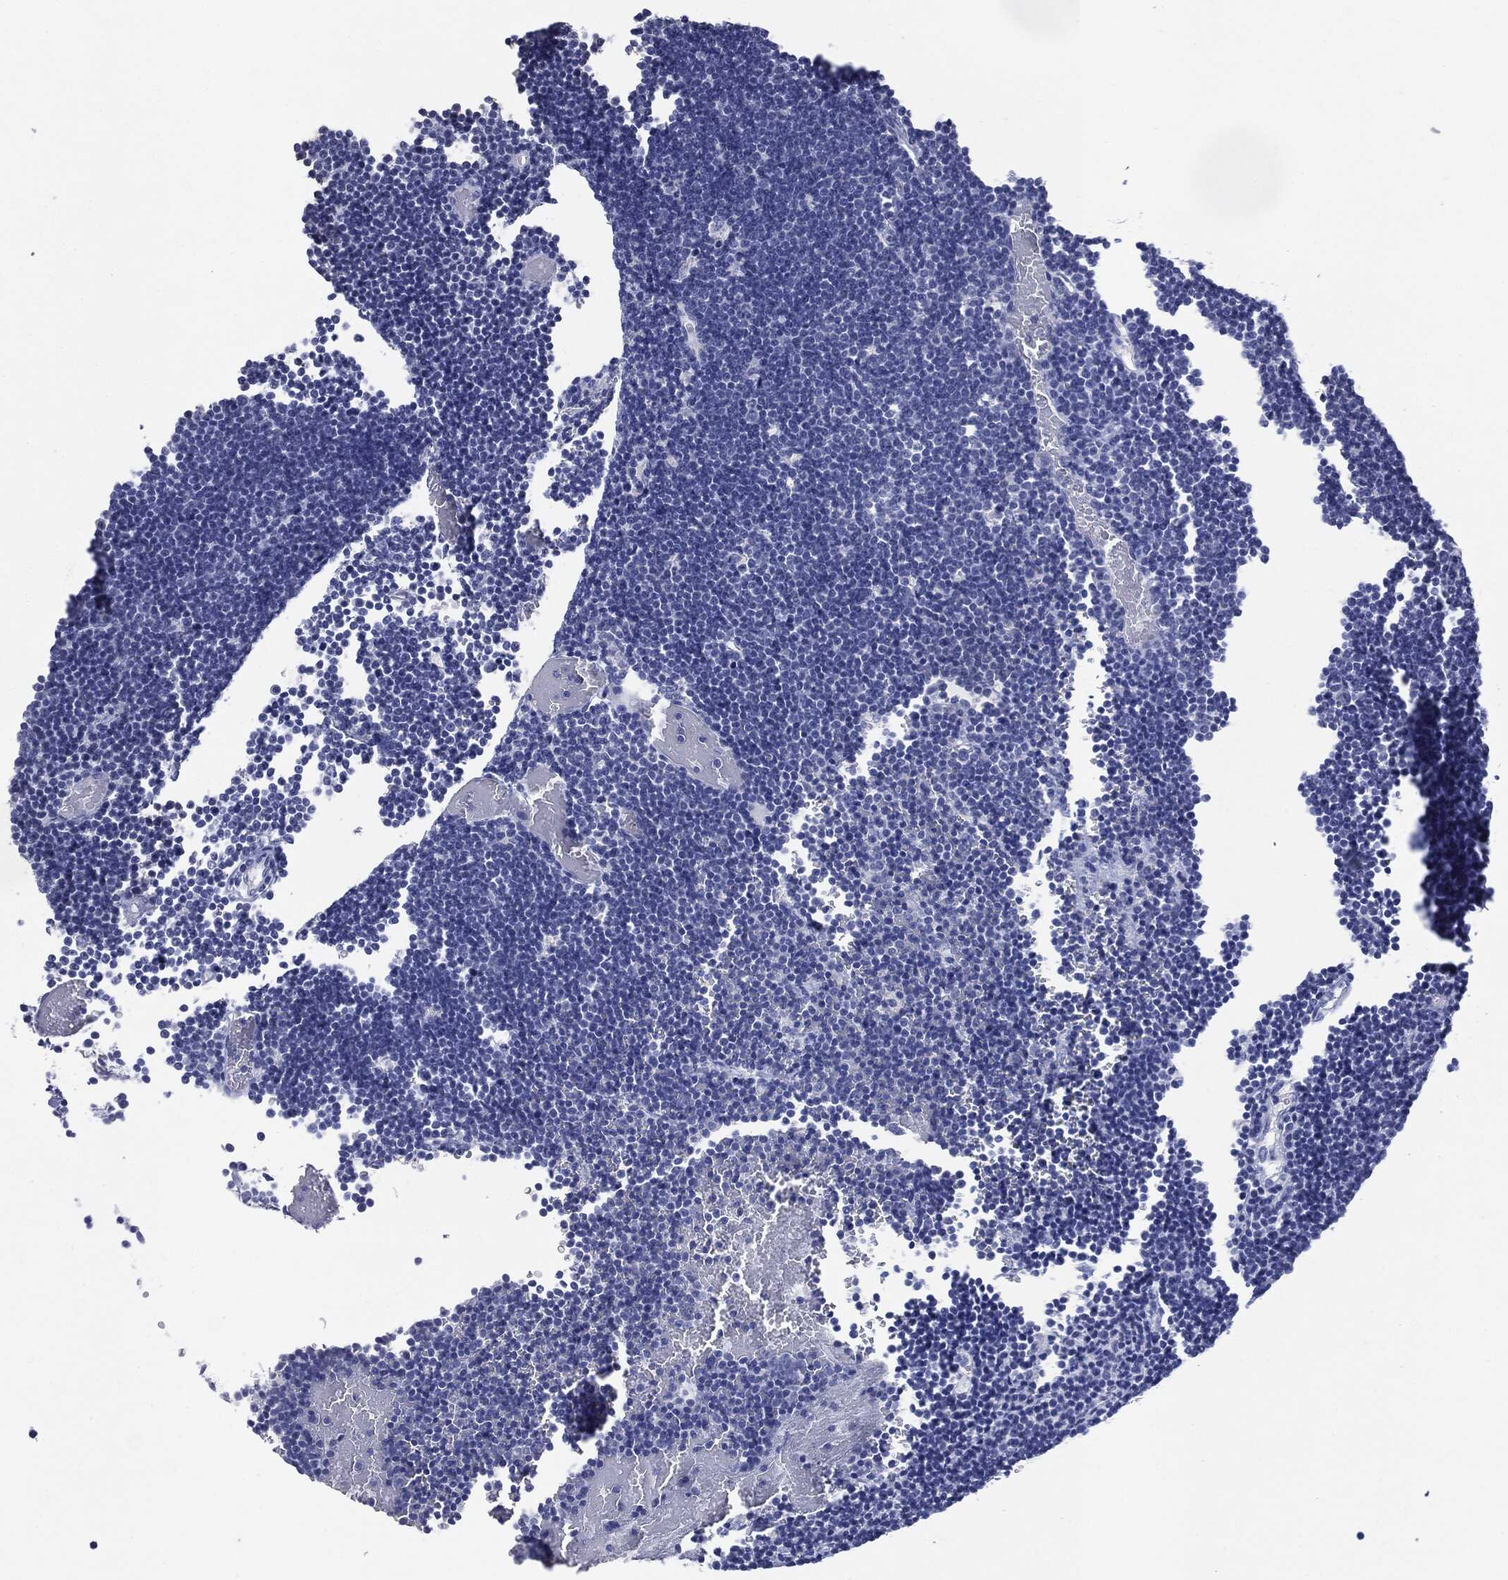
{"staining": {"intensity": "negative", "quantity": "none", "location": "none"}, "tissue": "lymphoma", "cell_type": "Tumor cells", "image_type": "cancer", "snomed": [{"axis": "morphology", "description": "Malignant lymphoma, non-Hodgkin's type, Low grade"}, {"axis": "topography", "description": "Brain"}], "caption": "Tumor cells are negative for brown protein staining in low-grade malignant lymphoma, non-Hodgkin's type.", "gene": "TSHB", "patient": {"sex": "female", "age": 66}}